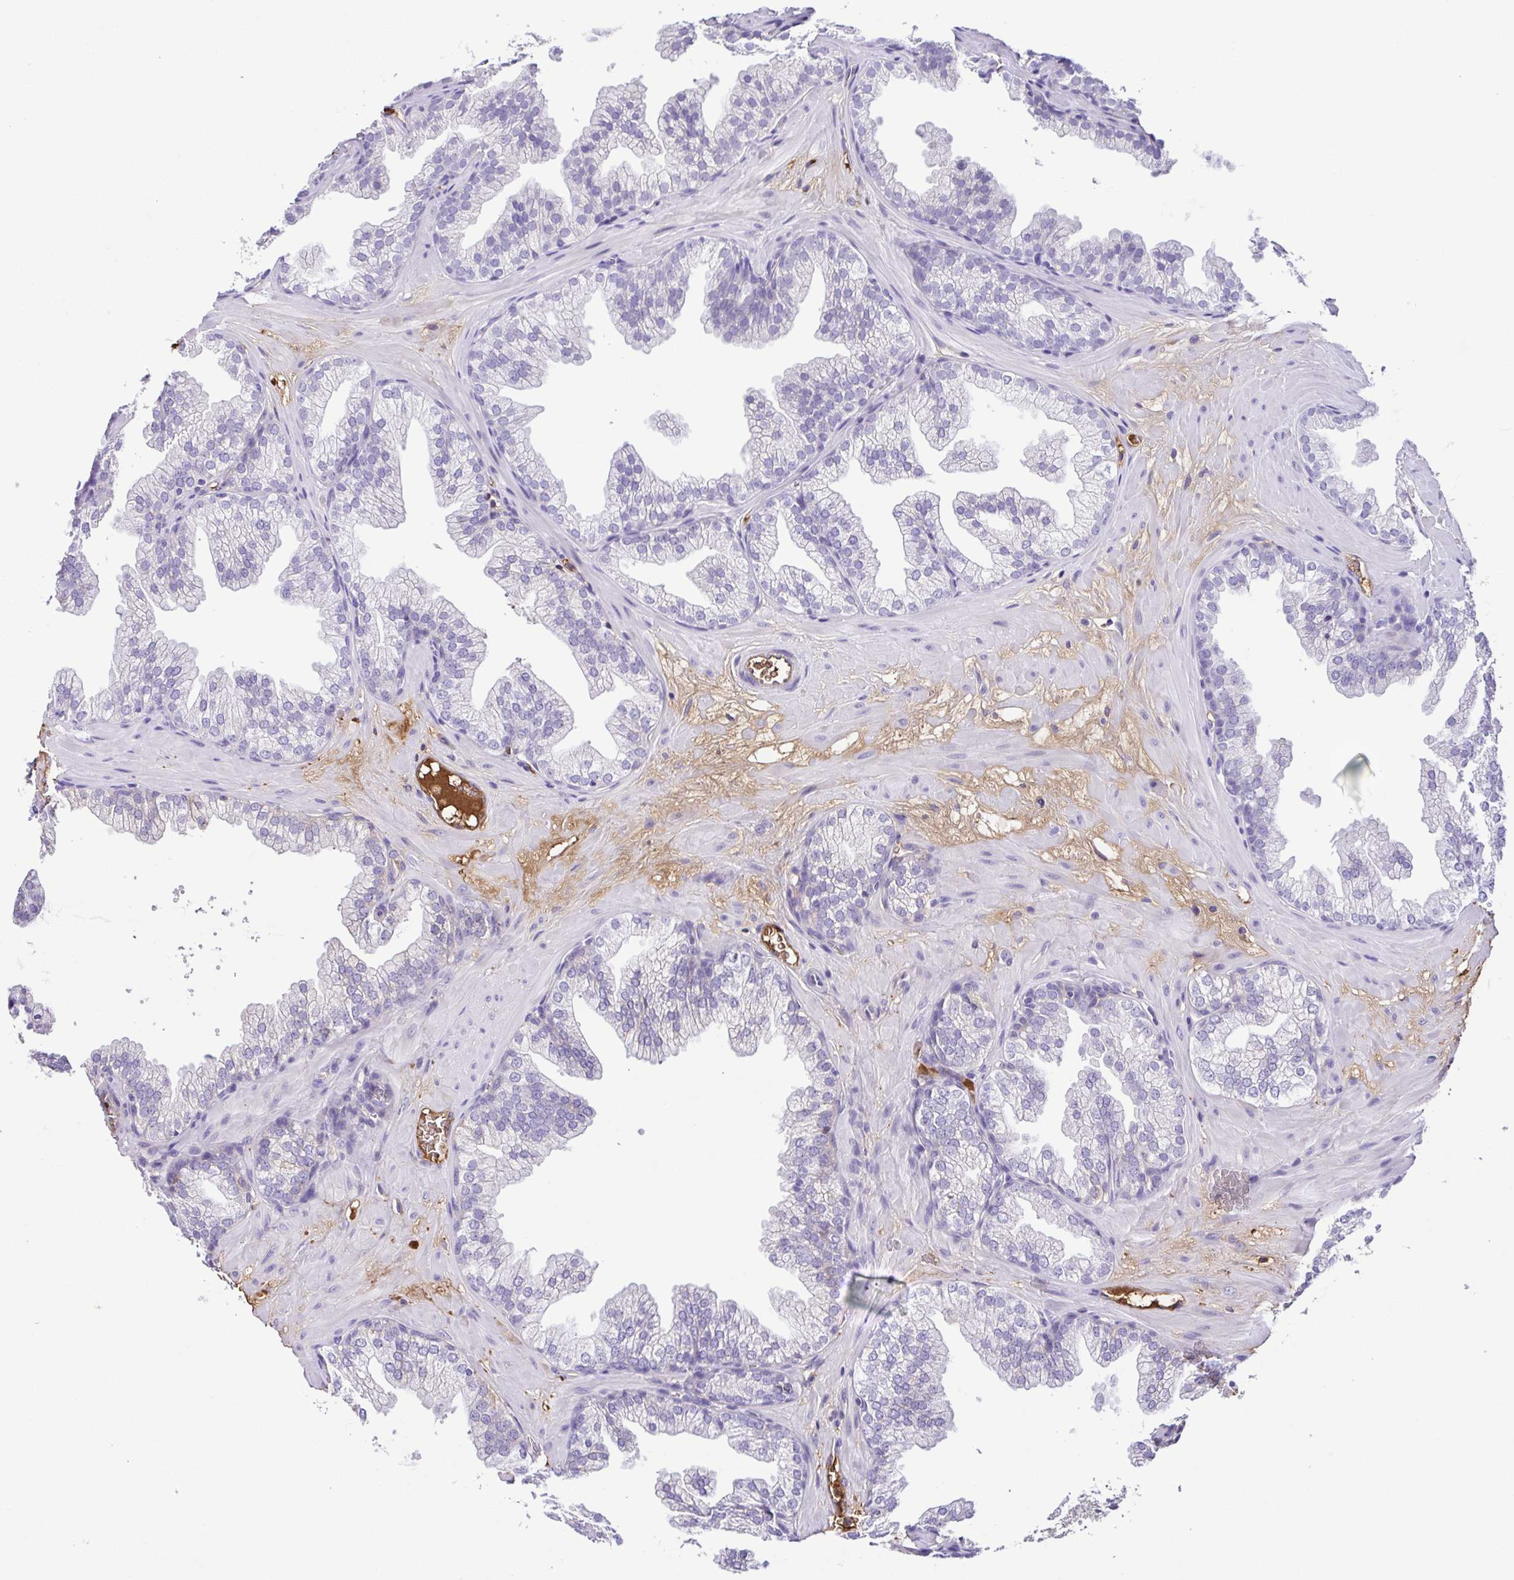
{"staining": {"intensity": "negative", "quantity": "none", "location": "none"}, "tissue": "prostate", "cell_type": "Glandular cells", "image_type": "normal", "snomed": [{"axis": "morphology", "description": "Normal tissue, NOS"}, {"axis": "topography", "description": "Prostate"}], "caption": "This image is of normal prostate stained with IHC to label a protein in brown with the nuclei are counter-stained blue. There is no staining in glandular cells.", "gene": "IGFL1", "patient": {"sex": "male", "age": 37}}